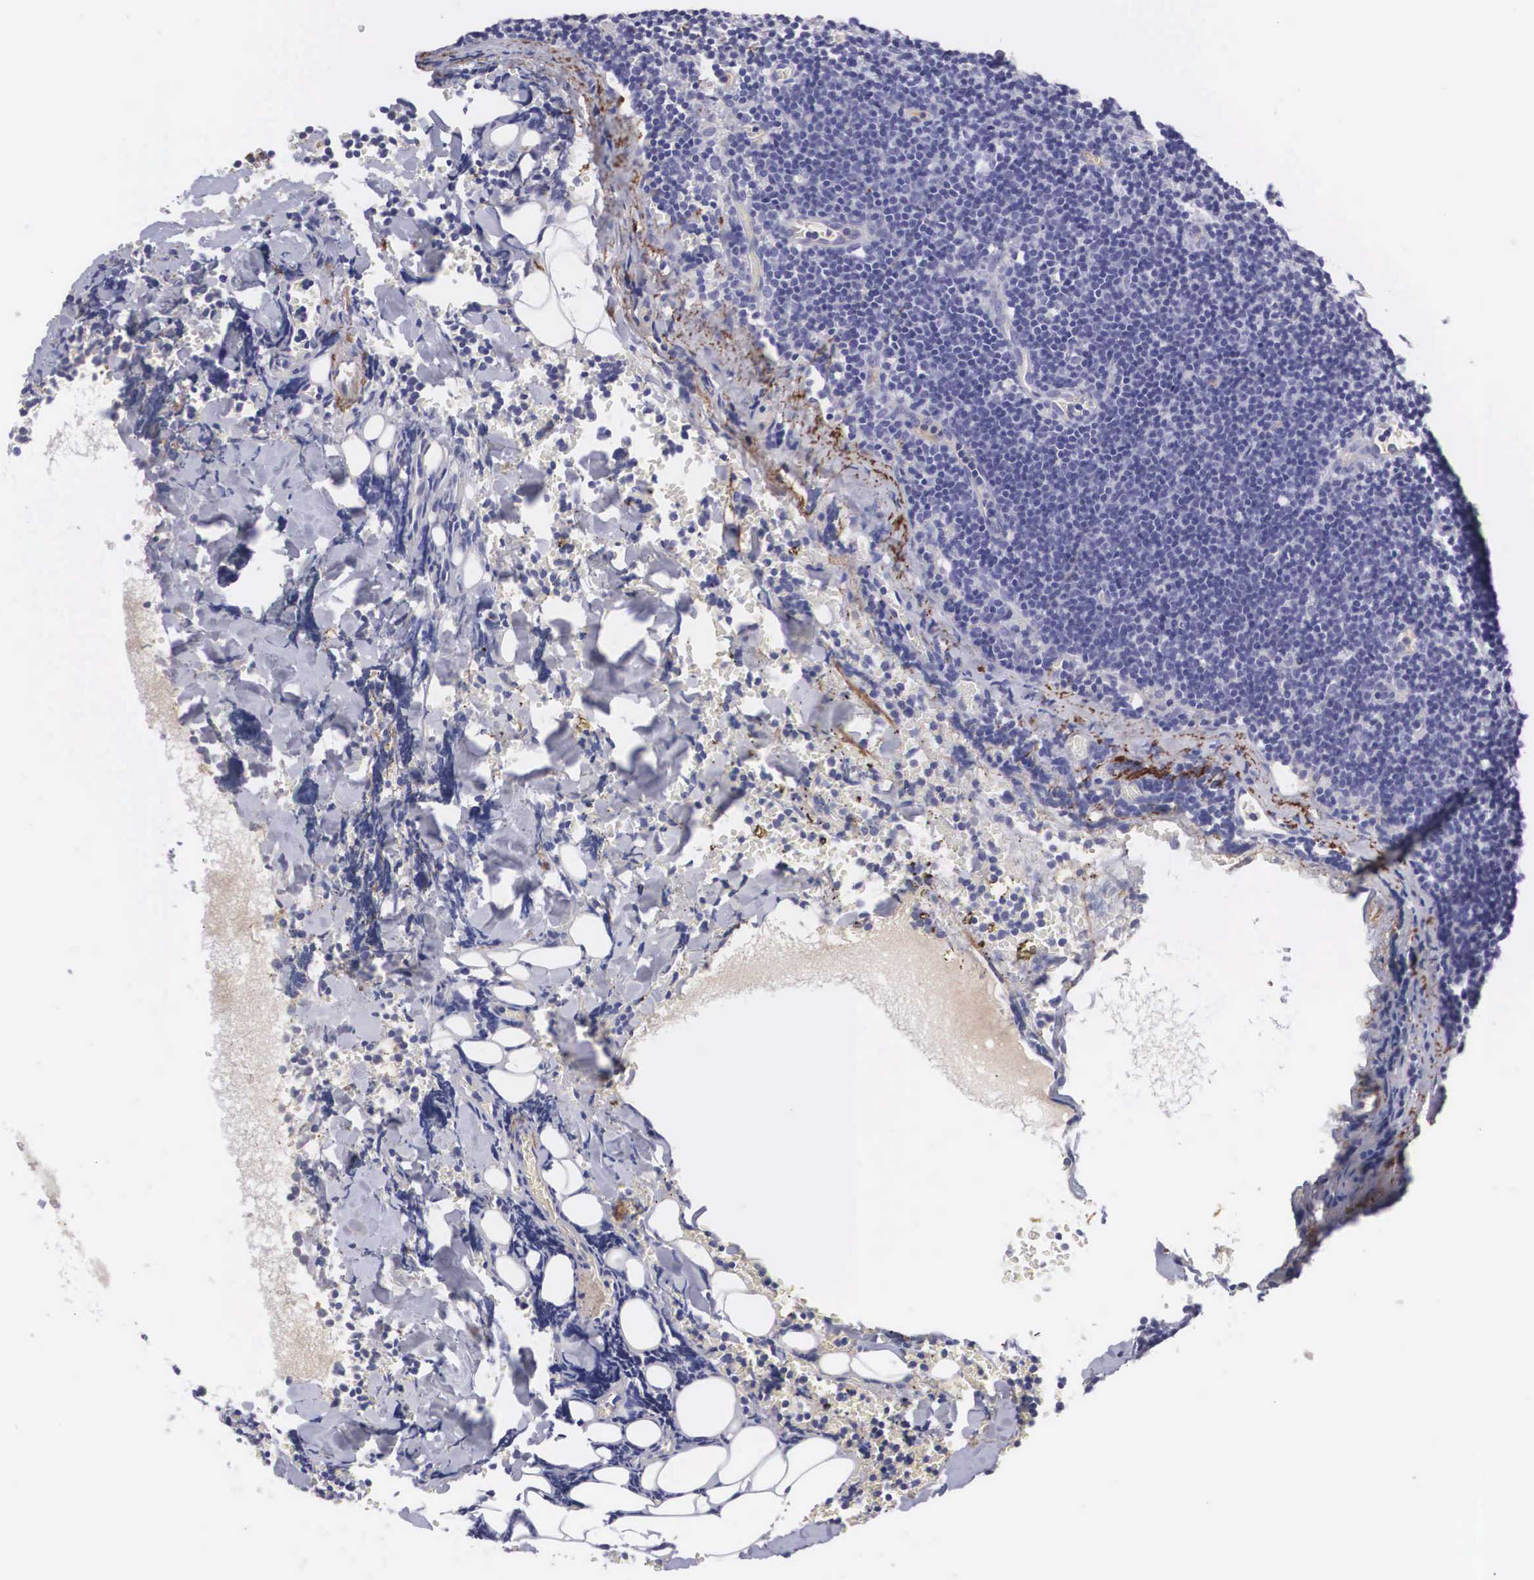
{"staining": {"intensity": "negative", "quantity": "none", "location": "none"}, "tissue": "lymphoma", "cell_type": "Tumor cells", "image_type": "cancer", "snomed": [{"axis": "morphology", "description": "Malignant lymphoma, non-Hodgkin's type, Low grade"}, {"axis": "topography", "description": "Lymph node"}], "caption": "Tumor cells show no significant staining in low-grade malignant lymphoma, non-Hodgkin's type.", "gene": "CLU", "patient": {"sex": "male", "age": 57}}